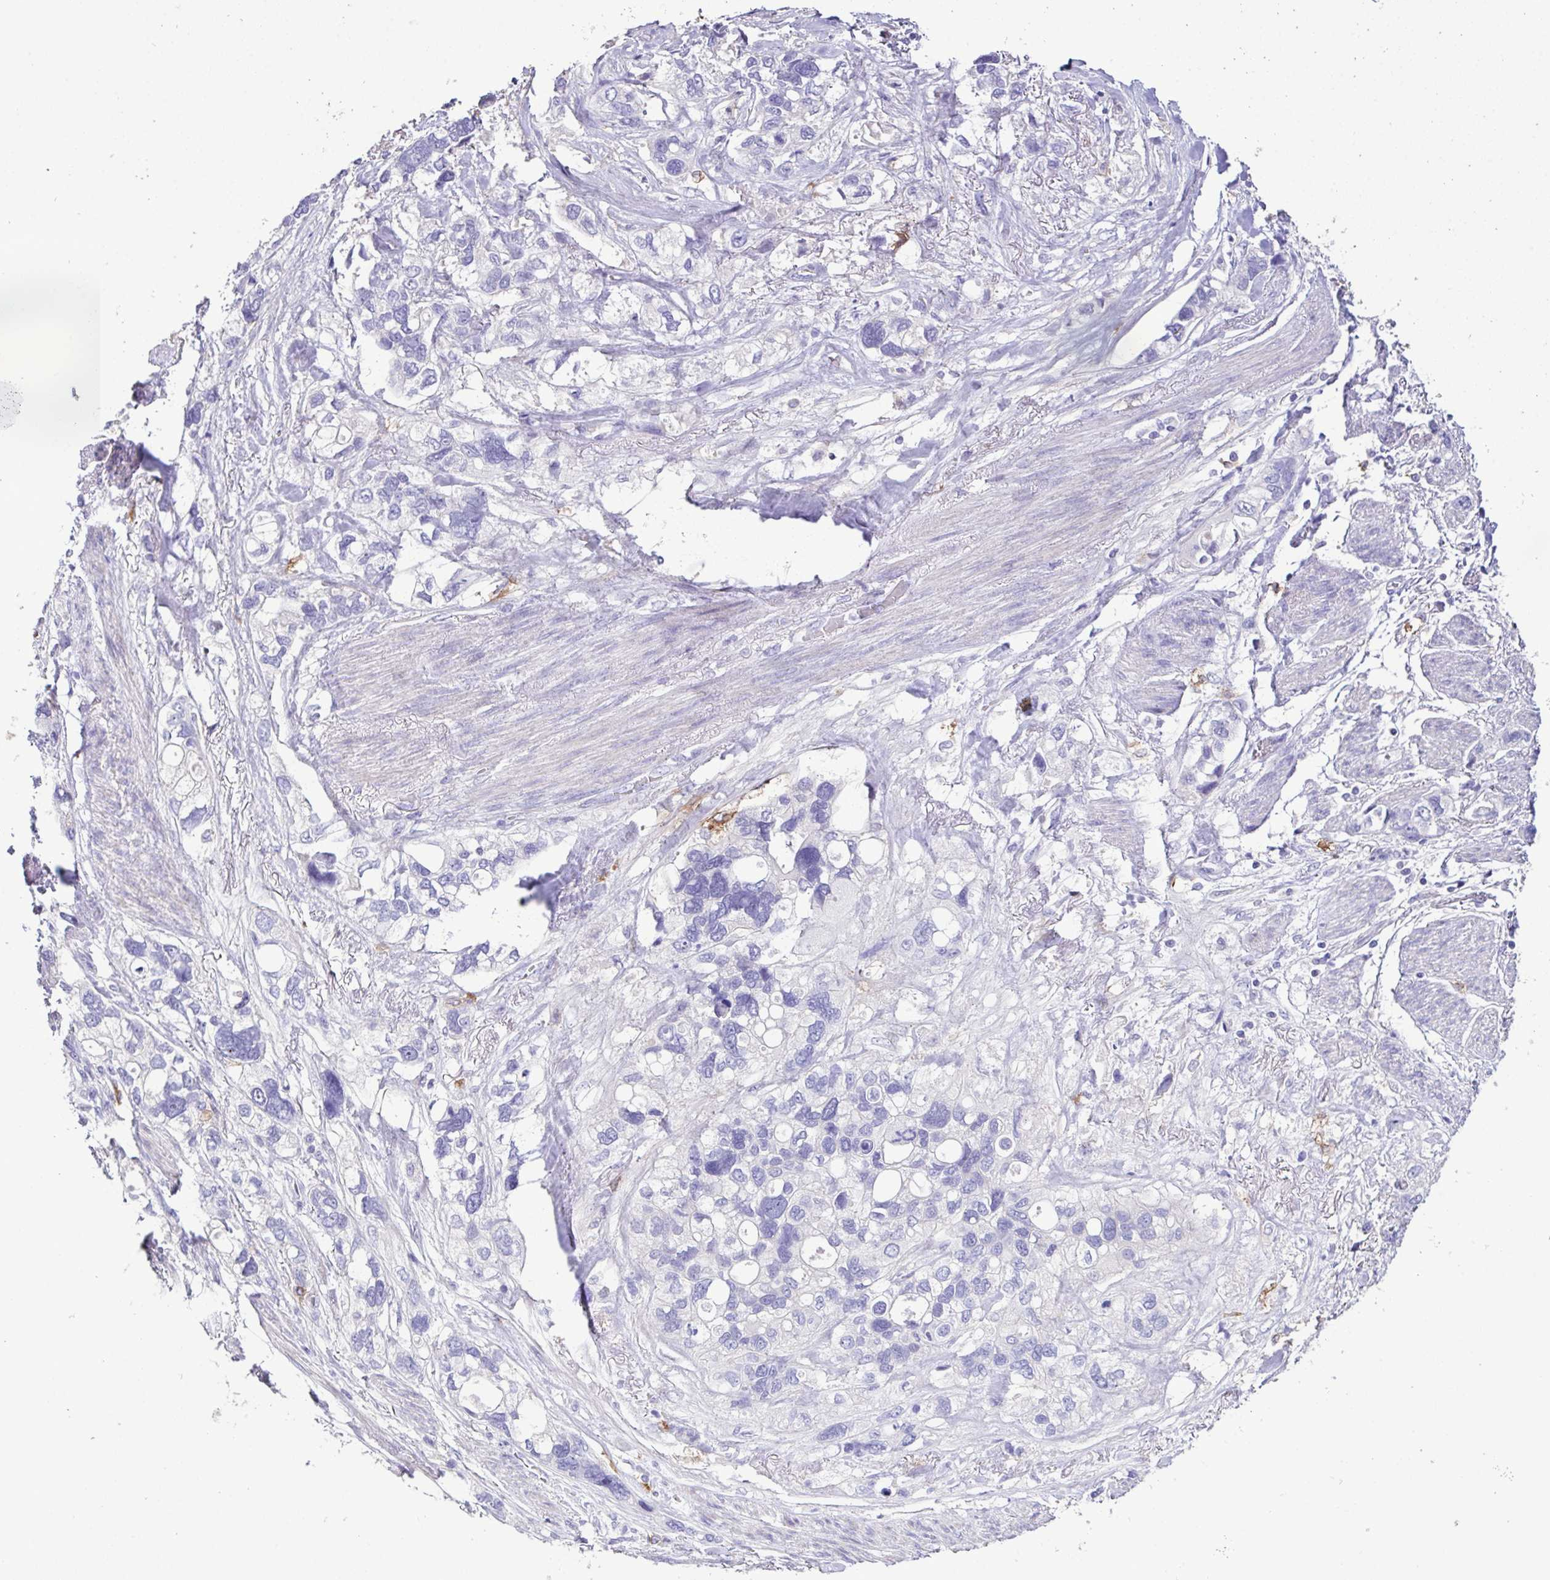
{"staining": {"intensity": "negative", "quantity": "none", "location": "none"}, "tissue": "stomach cancer", "cell_type": "Tumor cells", "image_type": "cancer", "snomed": [{"axis": "morphology", "description": "Adenocarcinoma, NOS"}, {"axis": "topography", "description": "Stomach, upper"}], "caption": "Stomach cancer (adenocarcinoma) was stained to show a protein in brown. There is no significant staining in tumor cells. Nuclei are stained in blue.", "gene": "MARCO", "patient": {"sex": "female", "age": 81}}